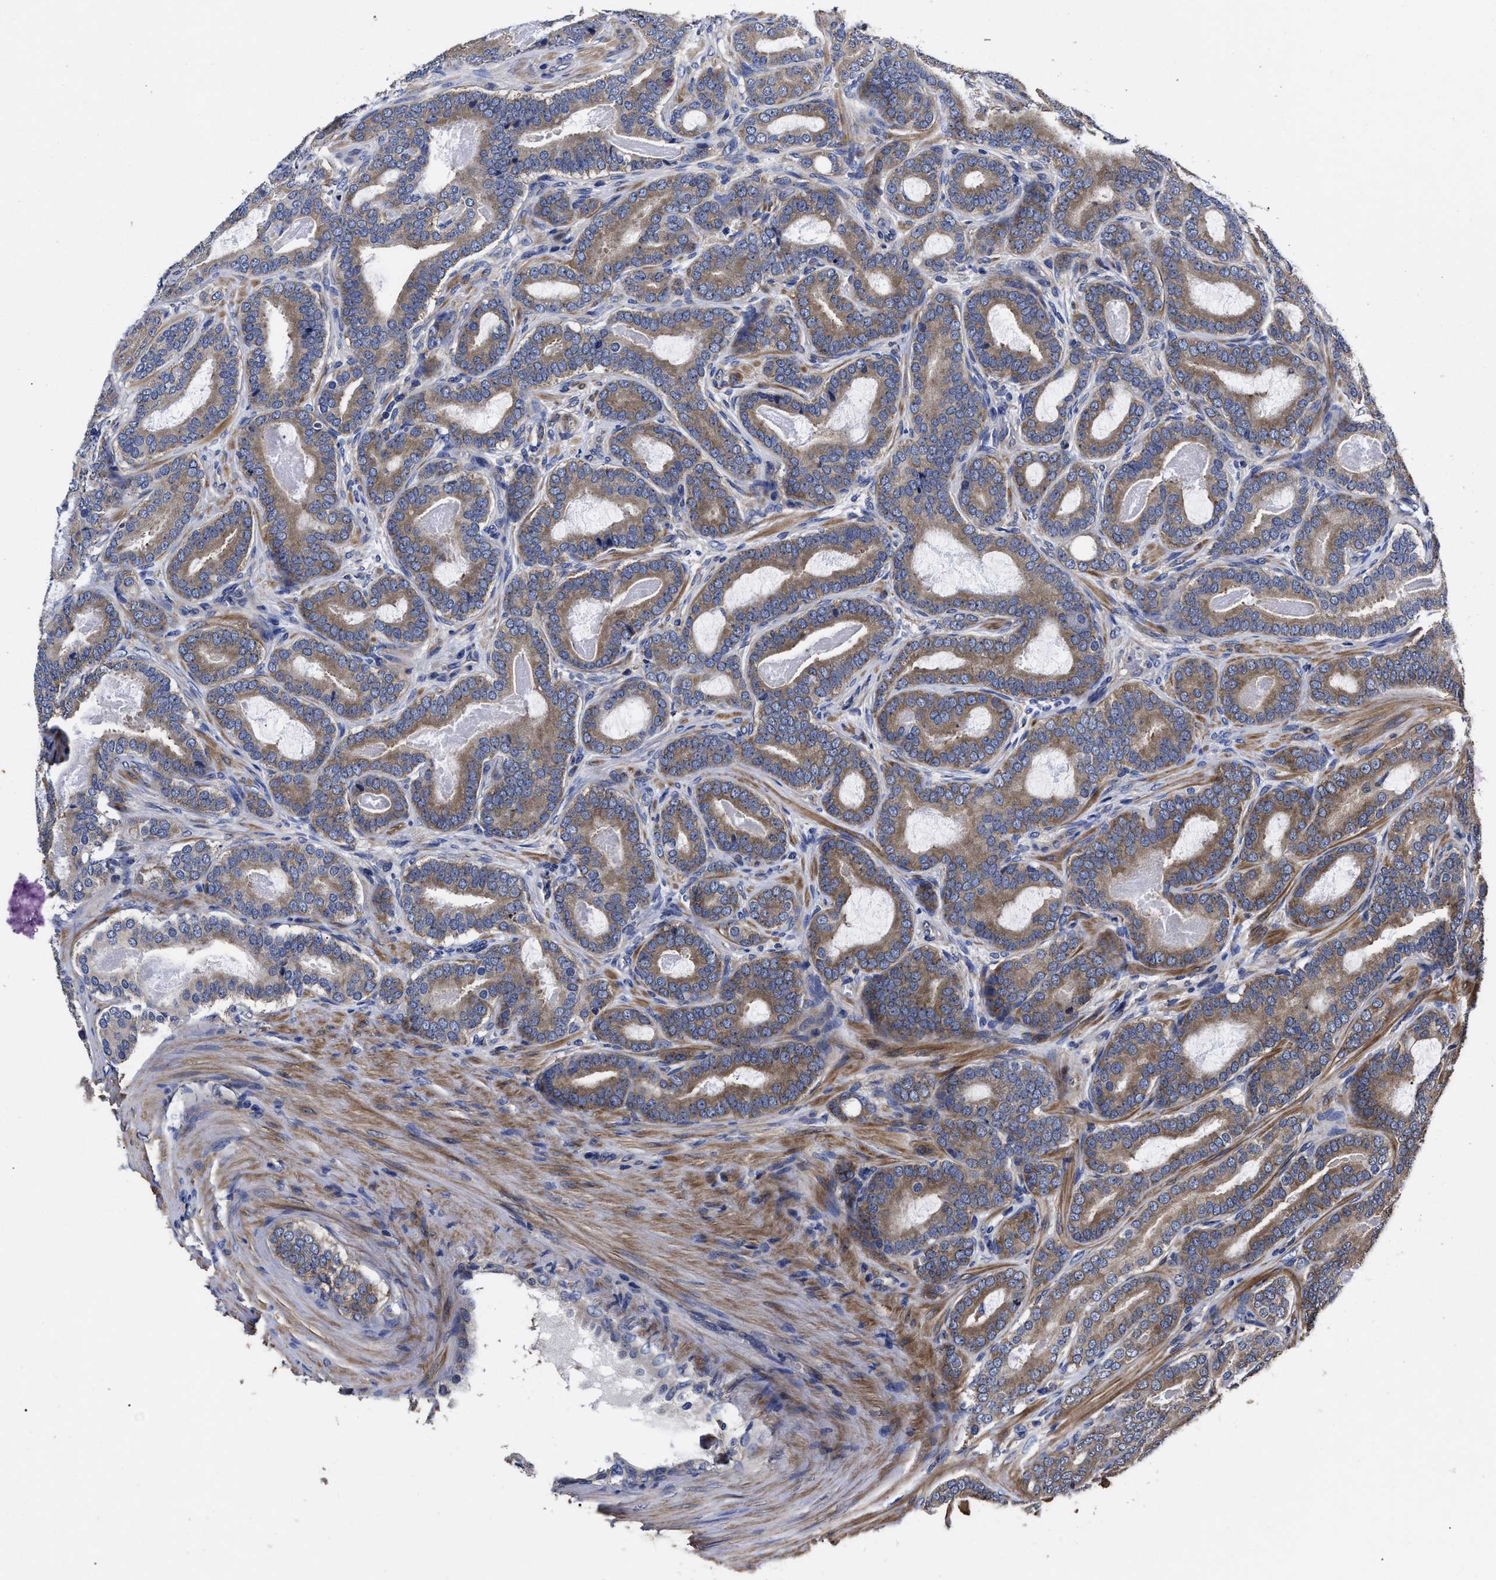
{"staining": {"intensity": "moderate", "quantity": ">75%", "location": "cytoplasmic/membranous"}, "tissue": "prostate cancer", "cell_type": "Tumor cells", "image_type": "cancer", "snomed": [{"axis": "morphology", "description": "Adenocarcinoma, High grade"}, {"axis": "topography", "description": "Prostate"}], "caption": "An IHC image of tumor tissue is shown. Protein staining in brown highlights moderate cytoplasmic/membranous positivity in prostate cancer (high-grade adenocarcinoma) within tumor cells. The staining is performed using DAB (3,3'-diaminobenzidine) brown chromogen to label protein expression. The nuclei are counter-stained blue using hematoxylin.", "gene": "AVEN", "patient": {"sex": "male", "age": 60}}